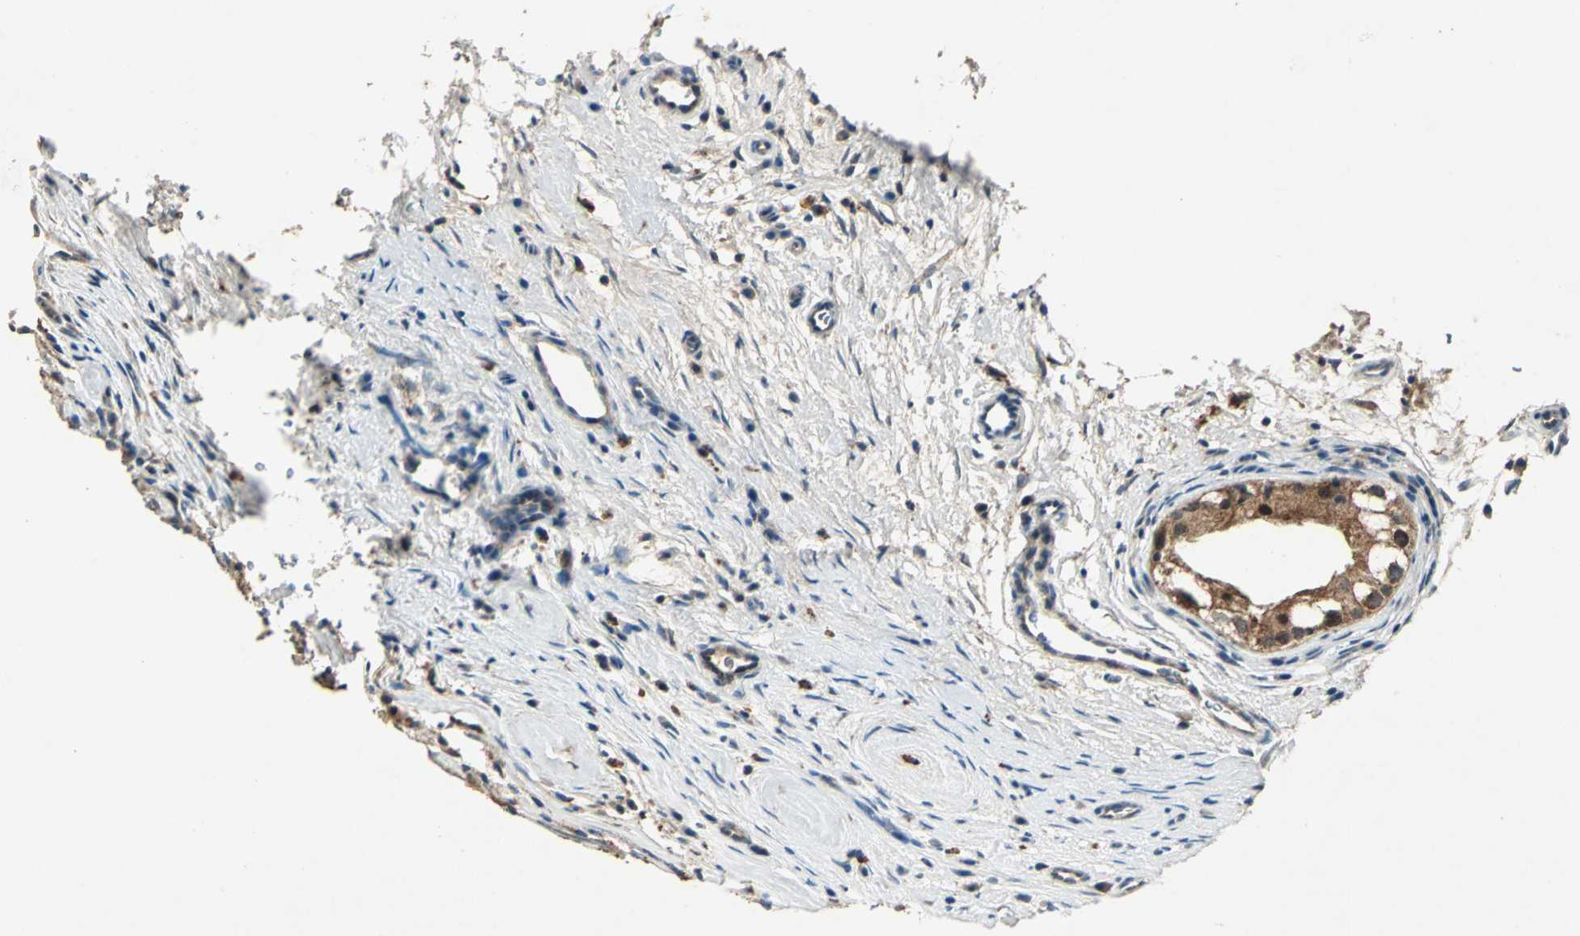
{"staining": {"intensity": "moderate", "quantity": ">75%", "location": "cytoplasmic/membranous,nuclear"}, "tissue": "testis cancer", "cell_type": "Tumor cells", "image_type": "cancer", "snomed": [{"axis": "morphology", "description": "Carcinoma, Embryonal, NOS"}, {"axis": "topography", "description": "Testis"}], "caption": "A micrograph of testis embryonal carcinoma stained for a protein exhibits moderate cytoplasmic/membranous and nuclear brown staining in tumor cells. Immunohistochemistry stains the protein in brown and the nuclei are stained blue.", "gene": "AHSA1", "patient": {"sex": "male", "age": 21}}